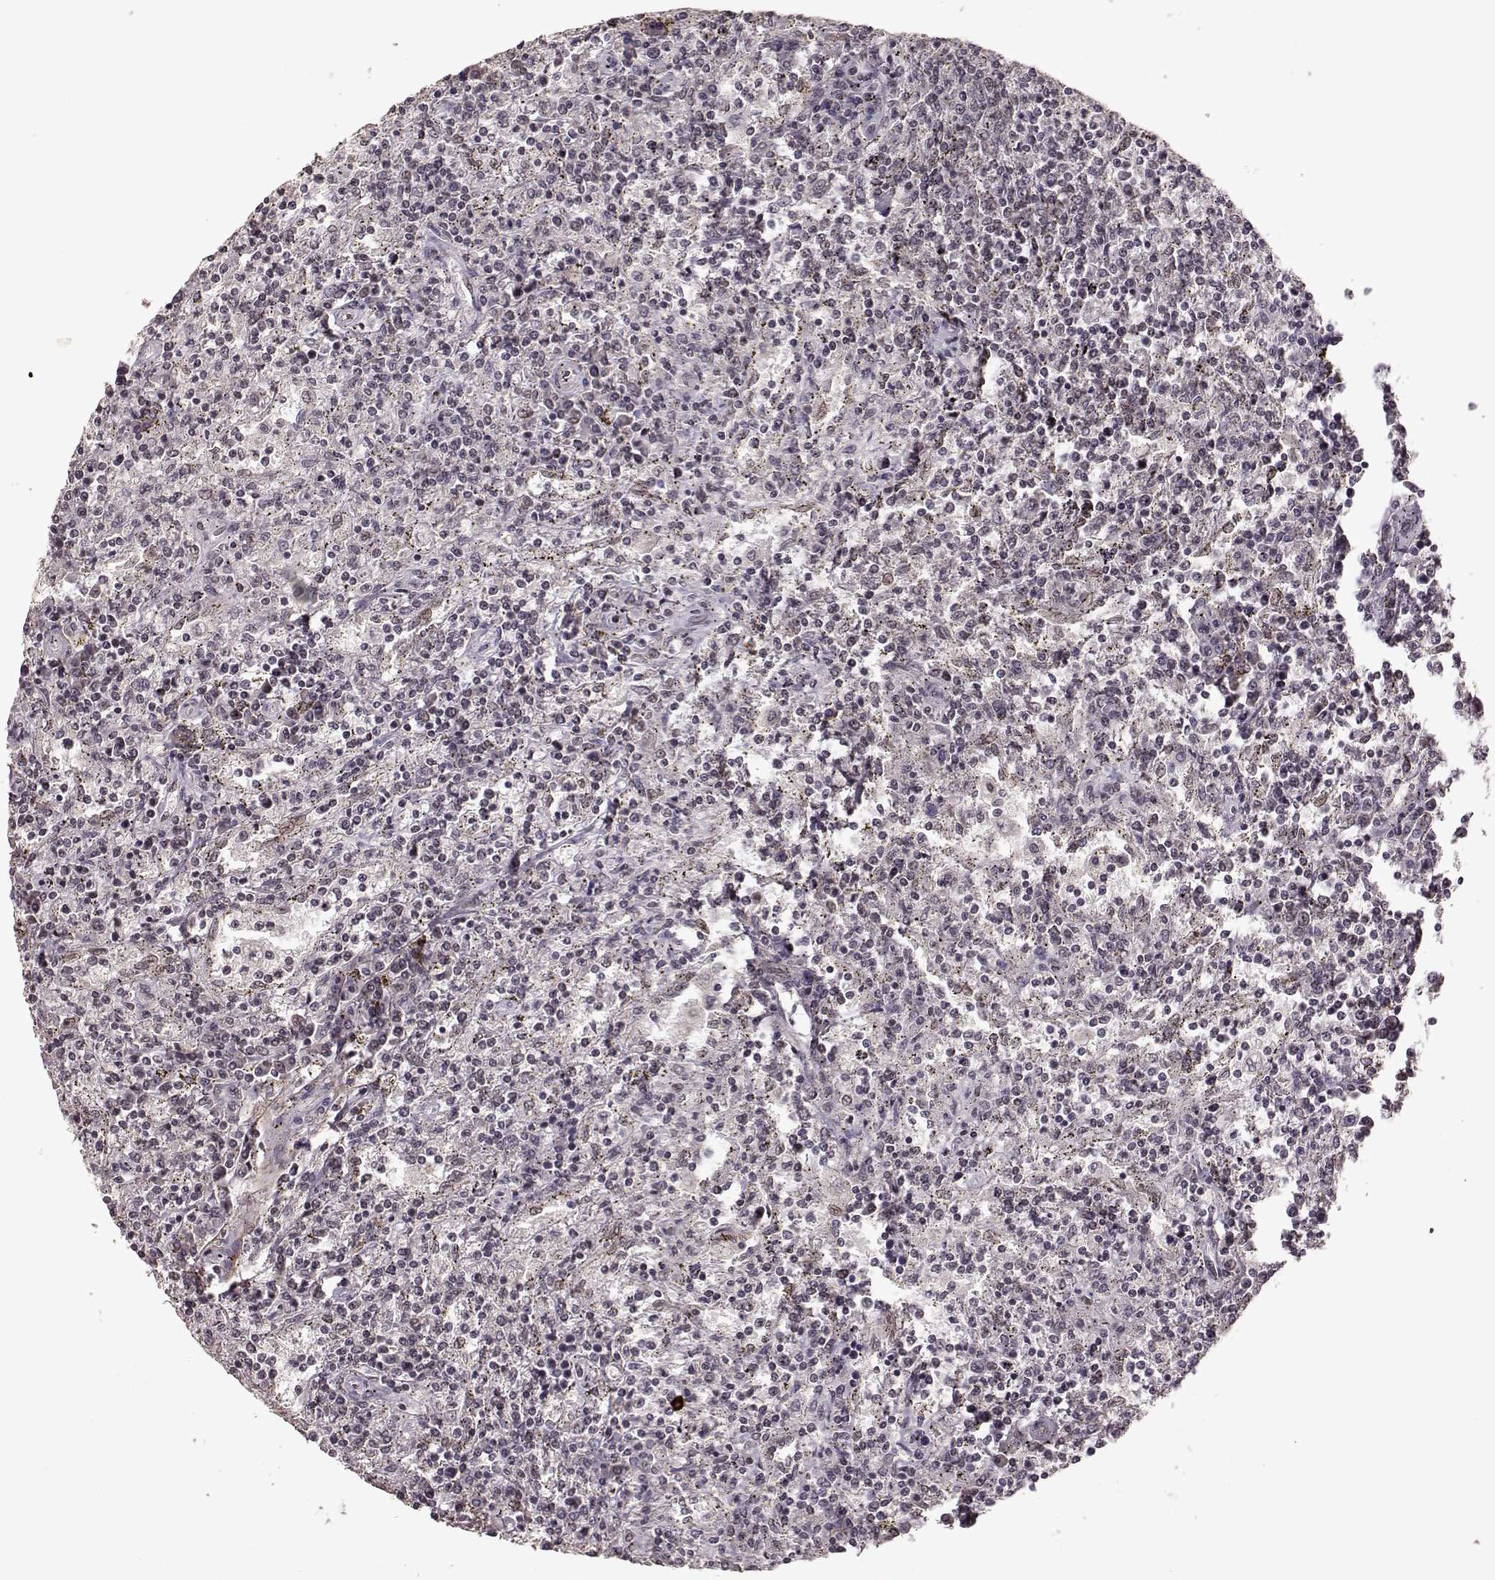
{"staining": {"intensity": "negative", "quantity": "none", "location": "none"}, "tissue": "lymphoma", "cell_type": "Tumor cells", "image_type": "cancer", "snomed": [{"axis": "morphology", "description": "Malignant lymphoma, non-Hodgkin's type, Low grade"}, {"axis": "topography", "description": "Spleen"}], "caption": "Immunohistochemical staining of lymphoma shows no significant staining in tumor cells. (DAB (3,3'-diaminobenzidine) IHC, high magnification).", "gene": "RRAGD", "patient": {"sex": "male", "age": 62}}